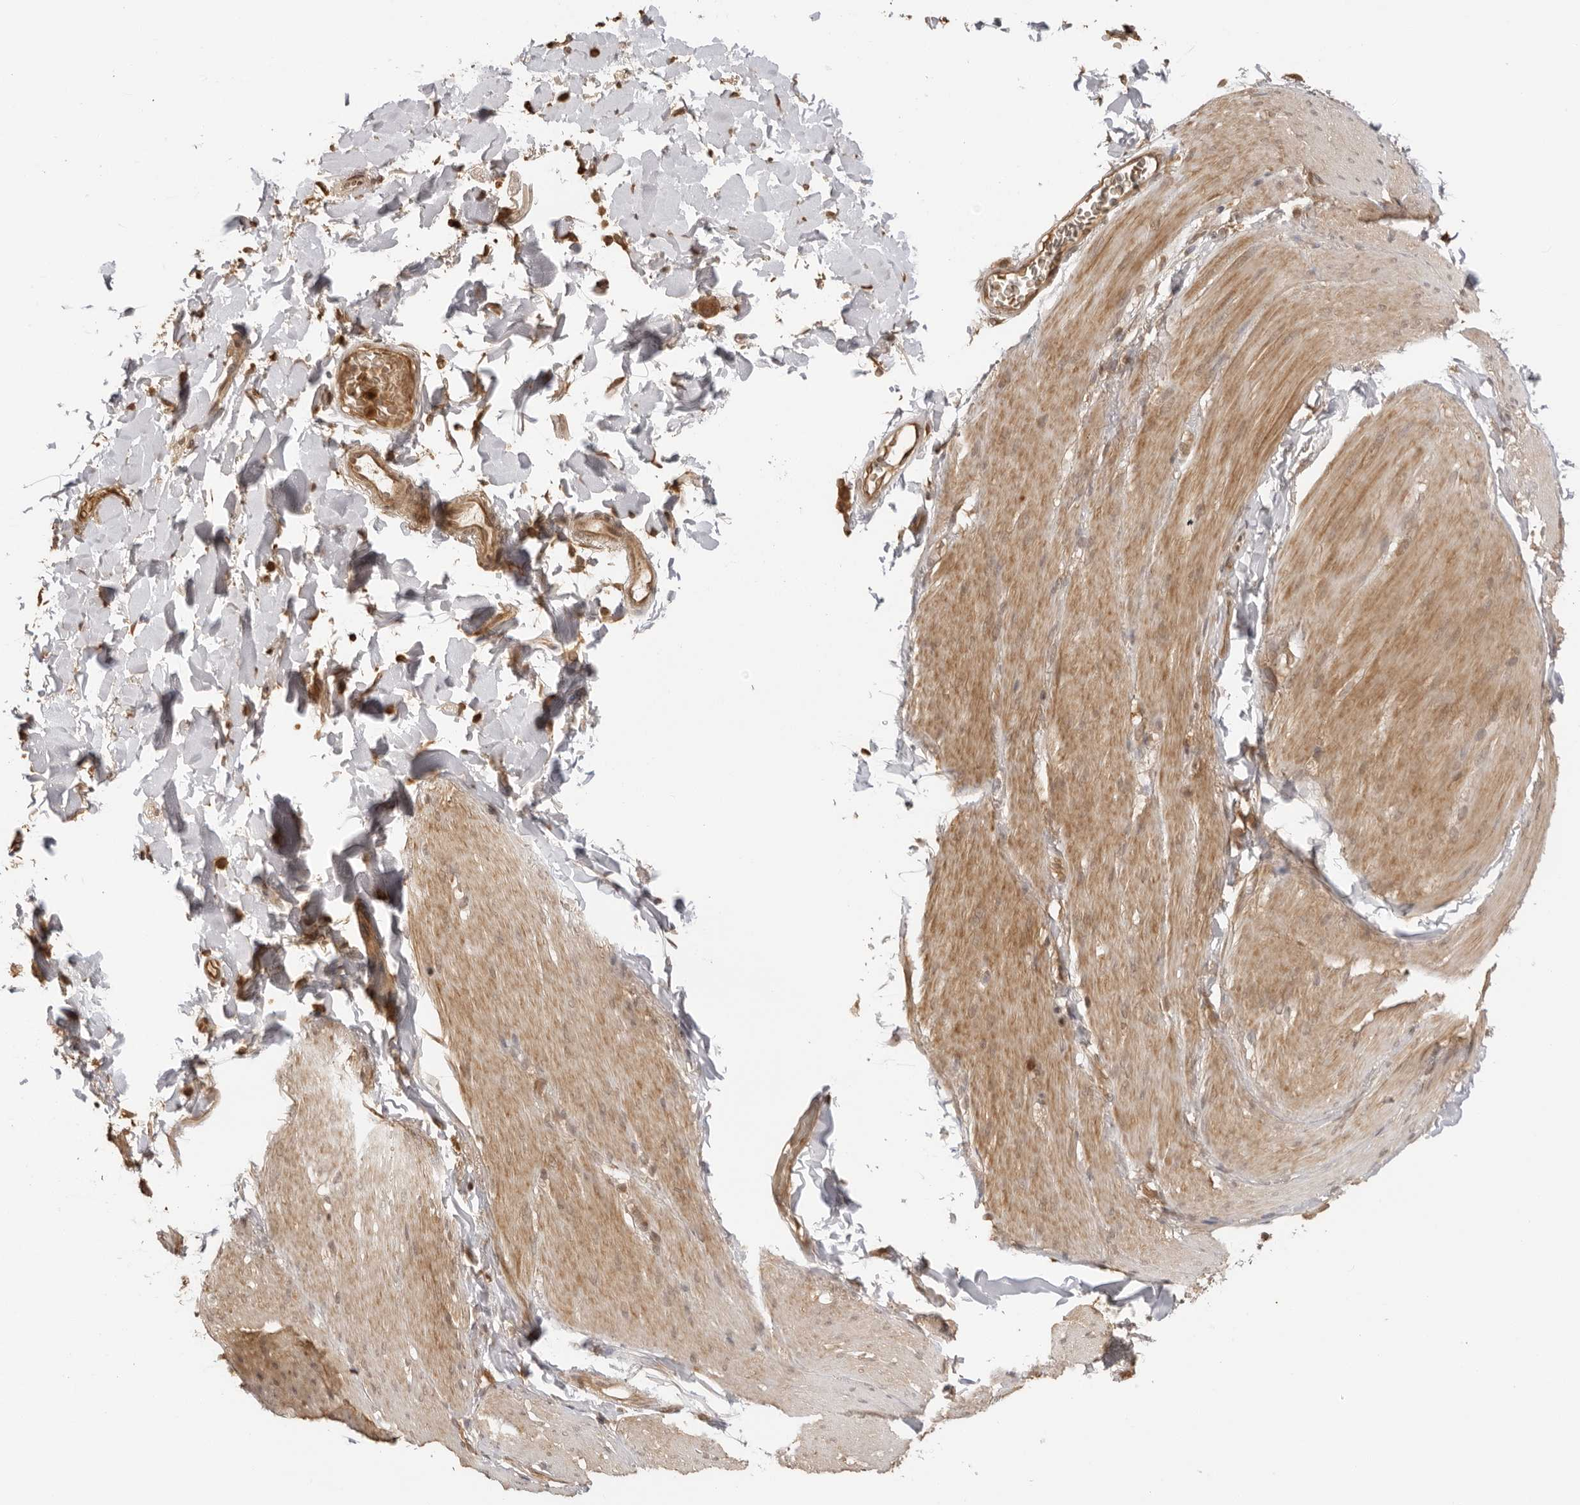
{"staining": {"intensity": "moderate", "quantity": "25%-75%", "location": "cytoplasmic/membranous"}, "tissue": "smooth muscle", "cell_type": "Smooth muscle cells", "image_type": "normal", "snomed": [{"axis": "morphology", "description": "Normal tissue, NOS"}, {"axis": "topography", "description": "Smooth muscle"}, {"axis": "topography", "description": "Small intestine"}], "caption": "Smooth muscle cells reveal moderate cytoplasmic/membranous staining in approximately 25%-75% of cells in normal smooth muscle.", "gene": "IKBKE", "patient": {"sex": "female", "age": 84}}